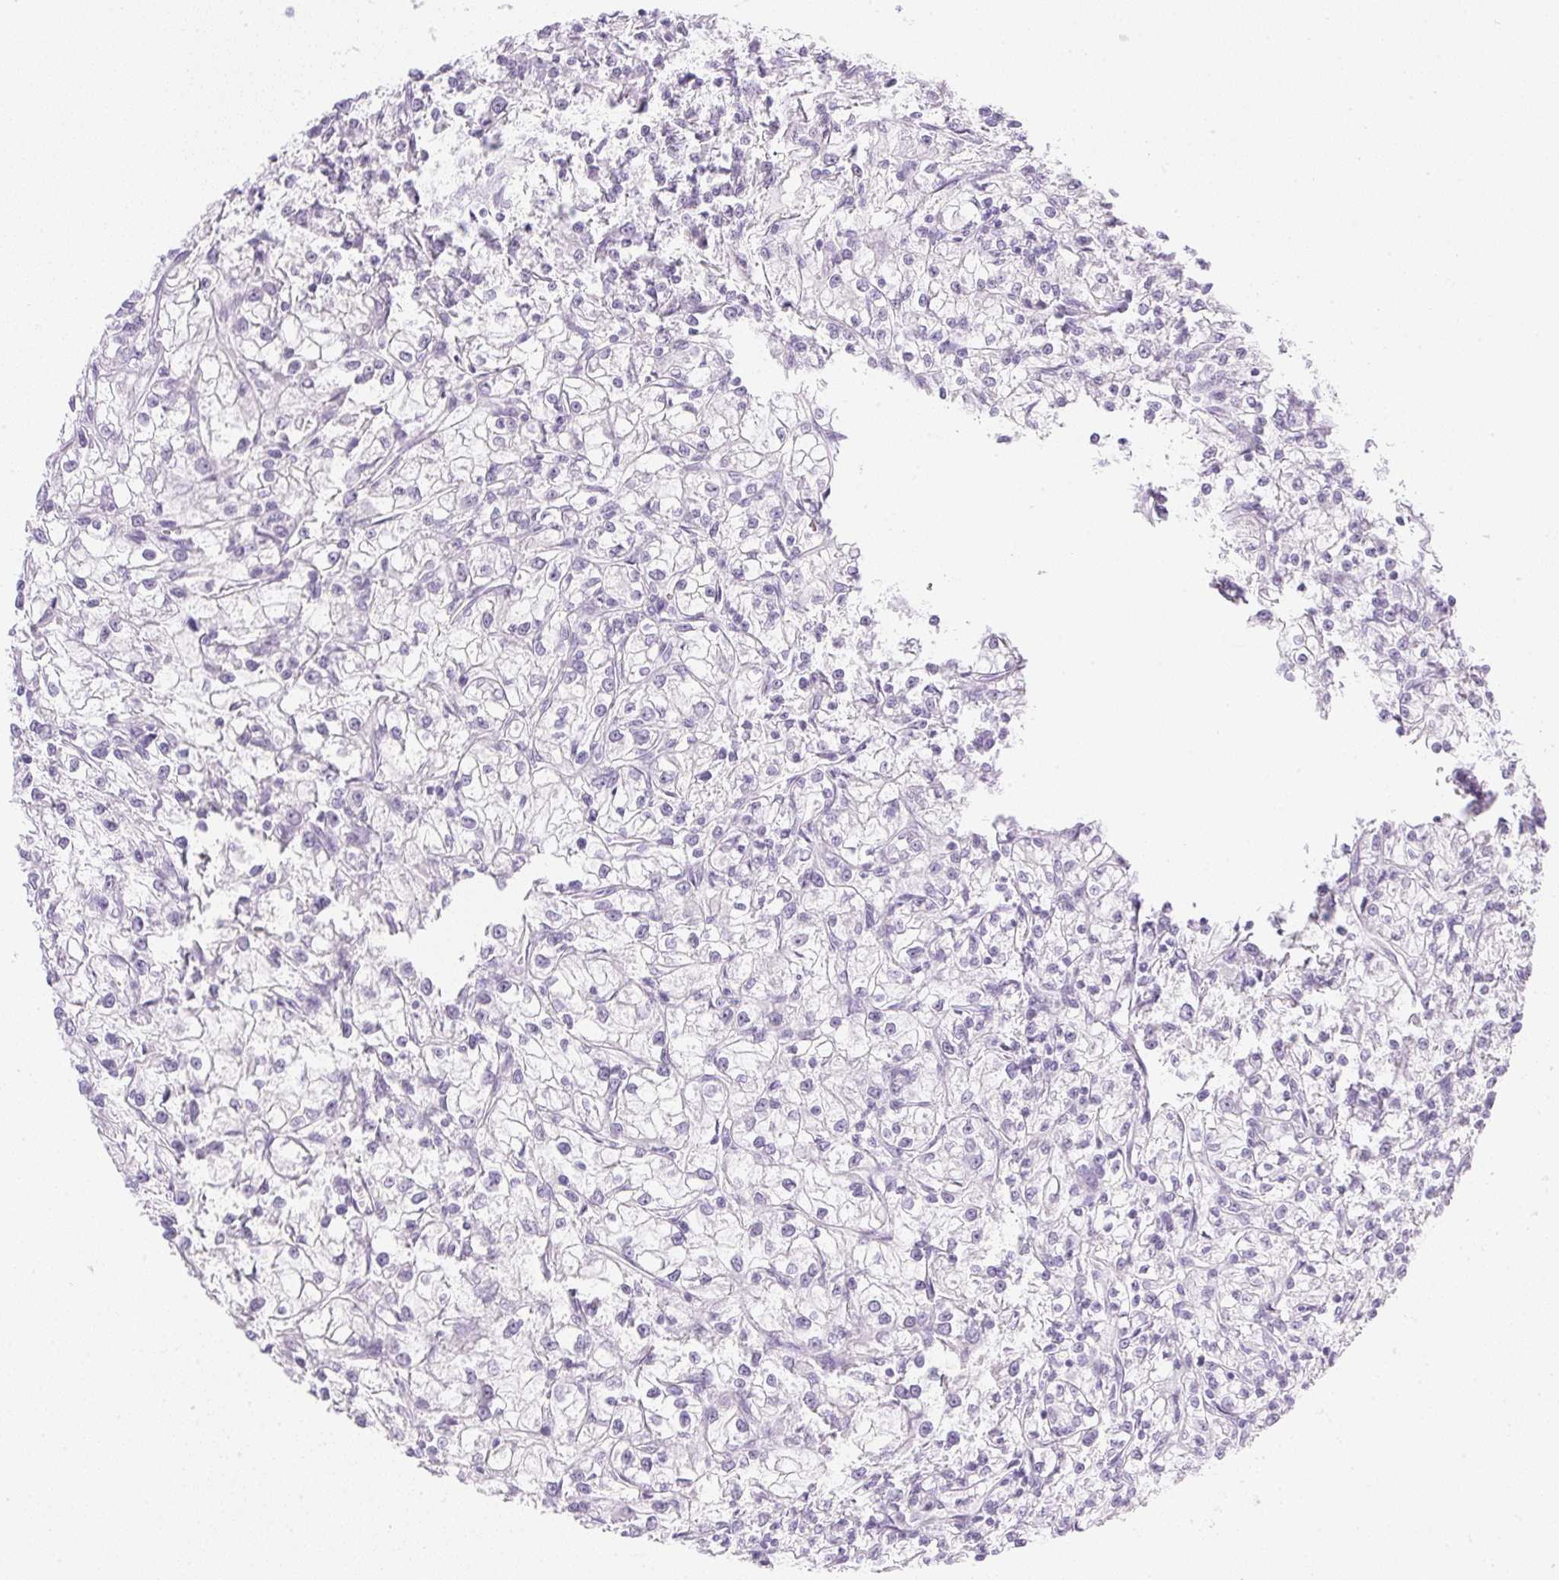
{"staining": {"intensity": "negative", "quantity": "none", "location": "none"}, "tissue": "renal cancer", "cell_type": "Tumor cells", "image_type": "cancer", "snomed": [{"axis": "morphology", "description": "Adenocarcinoma, NOS"}, {"axis": "topography", "description": "Kidney"}], "caption": "Immunohistochemistry image of neoplastic tissue: renal cancer stained with DAB shows no significant protein positivity in tumor cells.", "gene": "CPB1", "patient": {"sex": "female", "age": 59}}